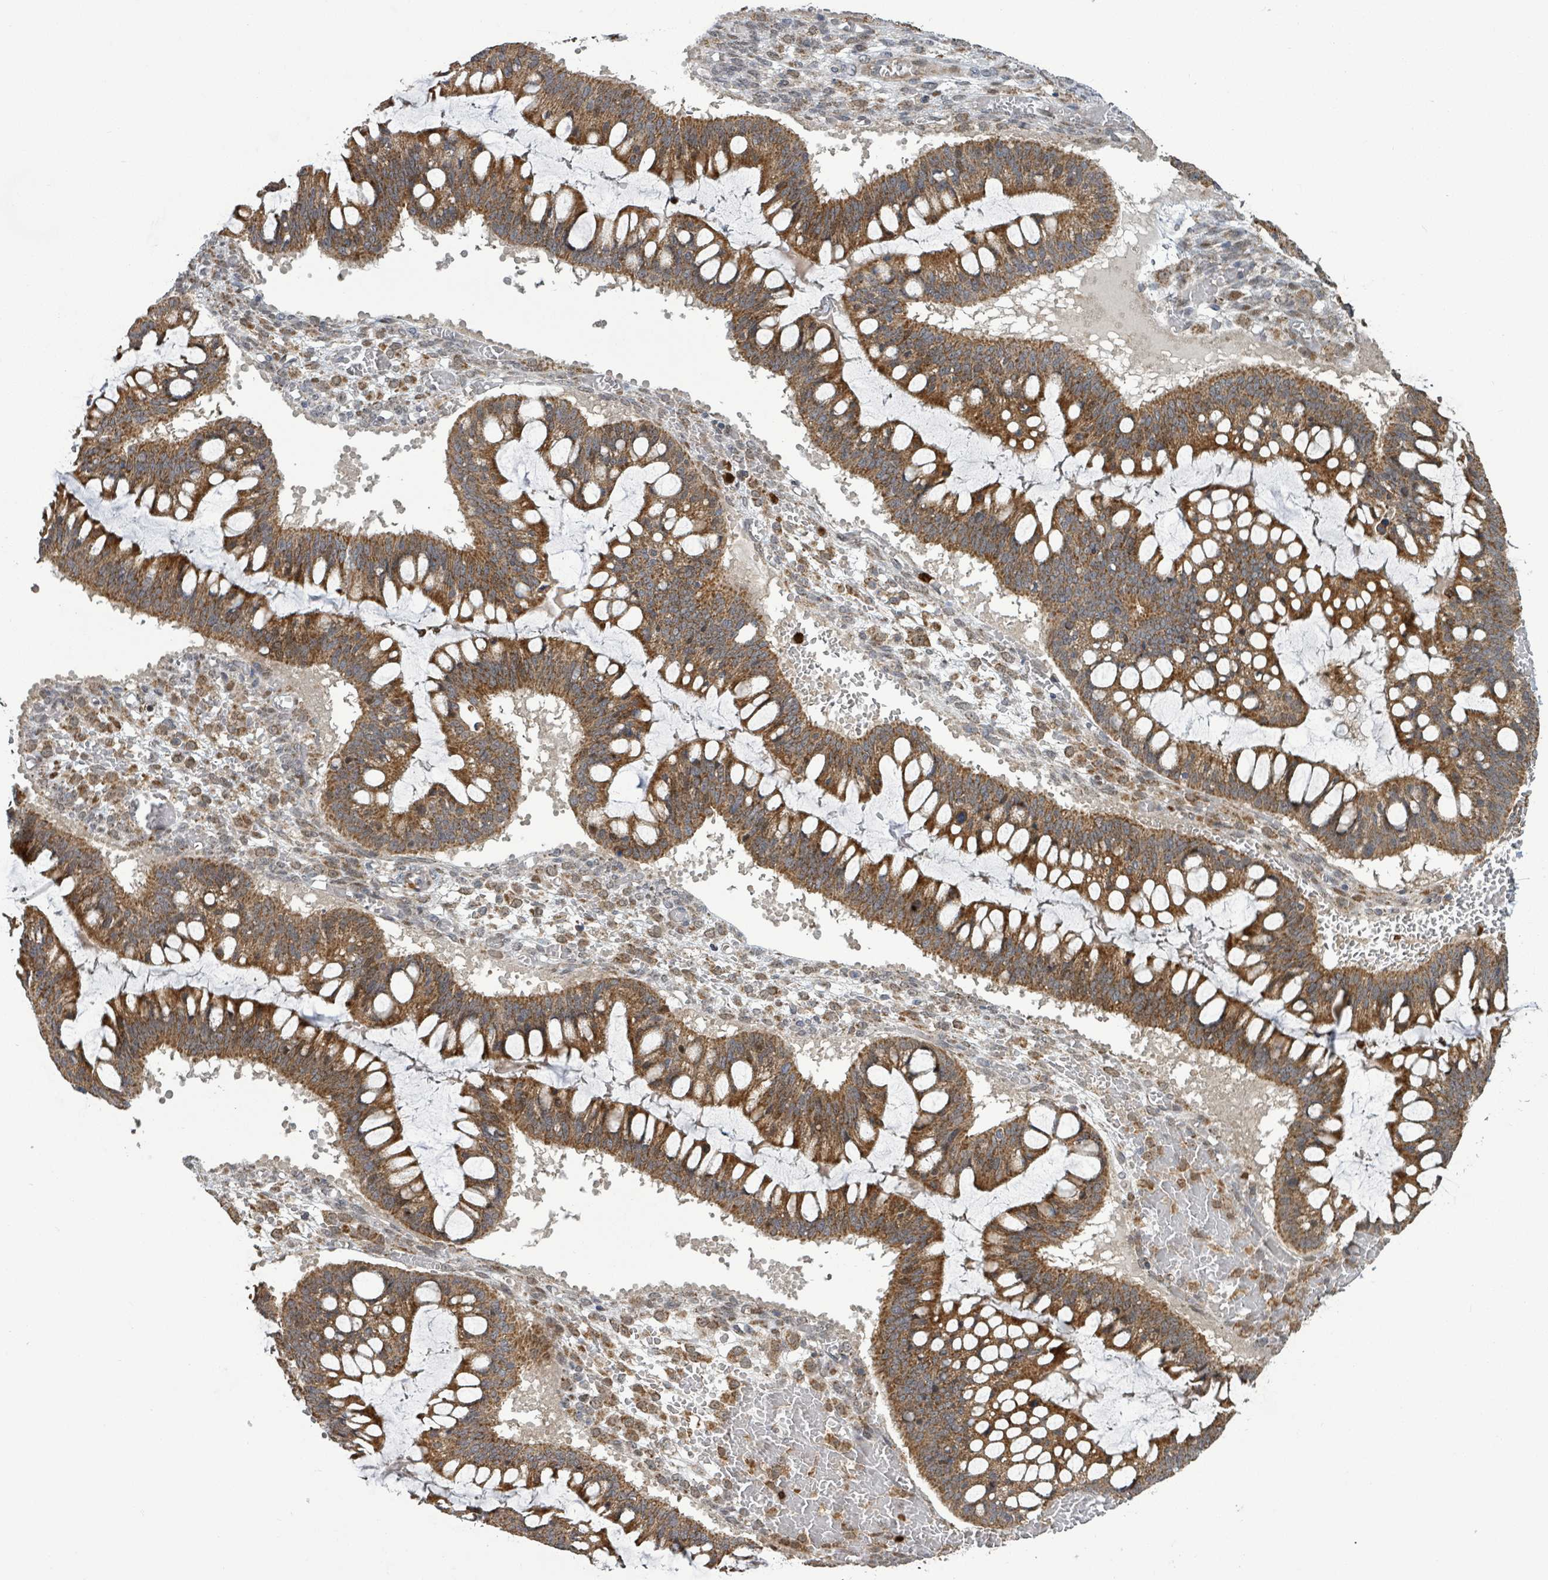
{"staining": {"intensity": "moderate", "quantity": ">75%", "location": "cytoplasmic/membranous"}, "tissue": "ovarian cancer", "cell_type": "Tumor cells", "image_type": "cancer", "snomed": [{"axis": "morphology", "description": "Cystadenocarcinoma, mucinous, NOS"}, {"axis": "topography", "description": "Ovary"}], "caption": "IHC histopathology image of neoplastic tissue: ovarian cancer stained using IHC reveals medium levels of moderate protein expression localized specifically in the cytoplasmic/membranous of tumor cells, appearing as a cytoplasmic/membranous brown color.", "gene": "COQ6", "patient": {"sex": "female", "age": 73}}